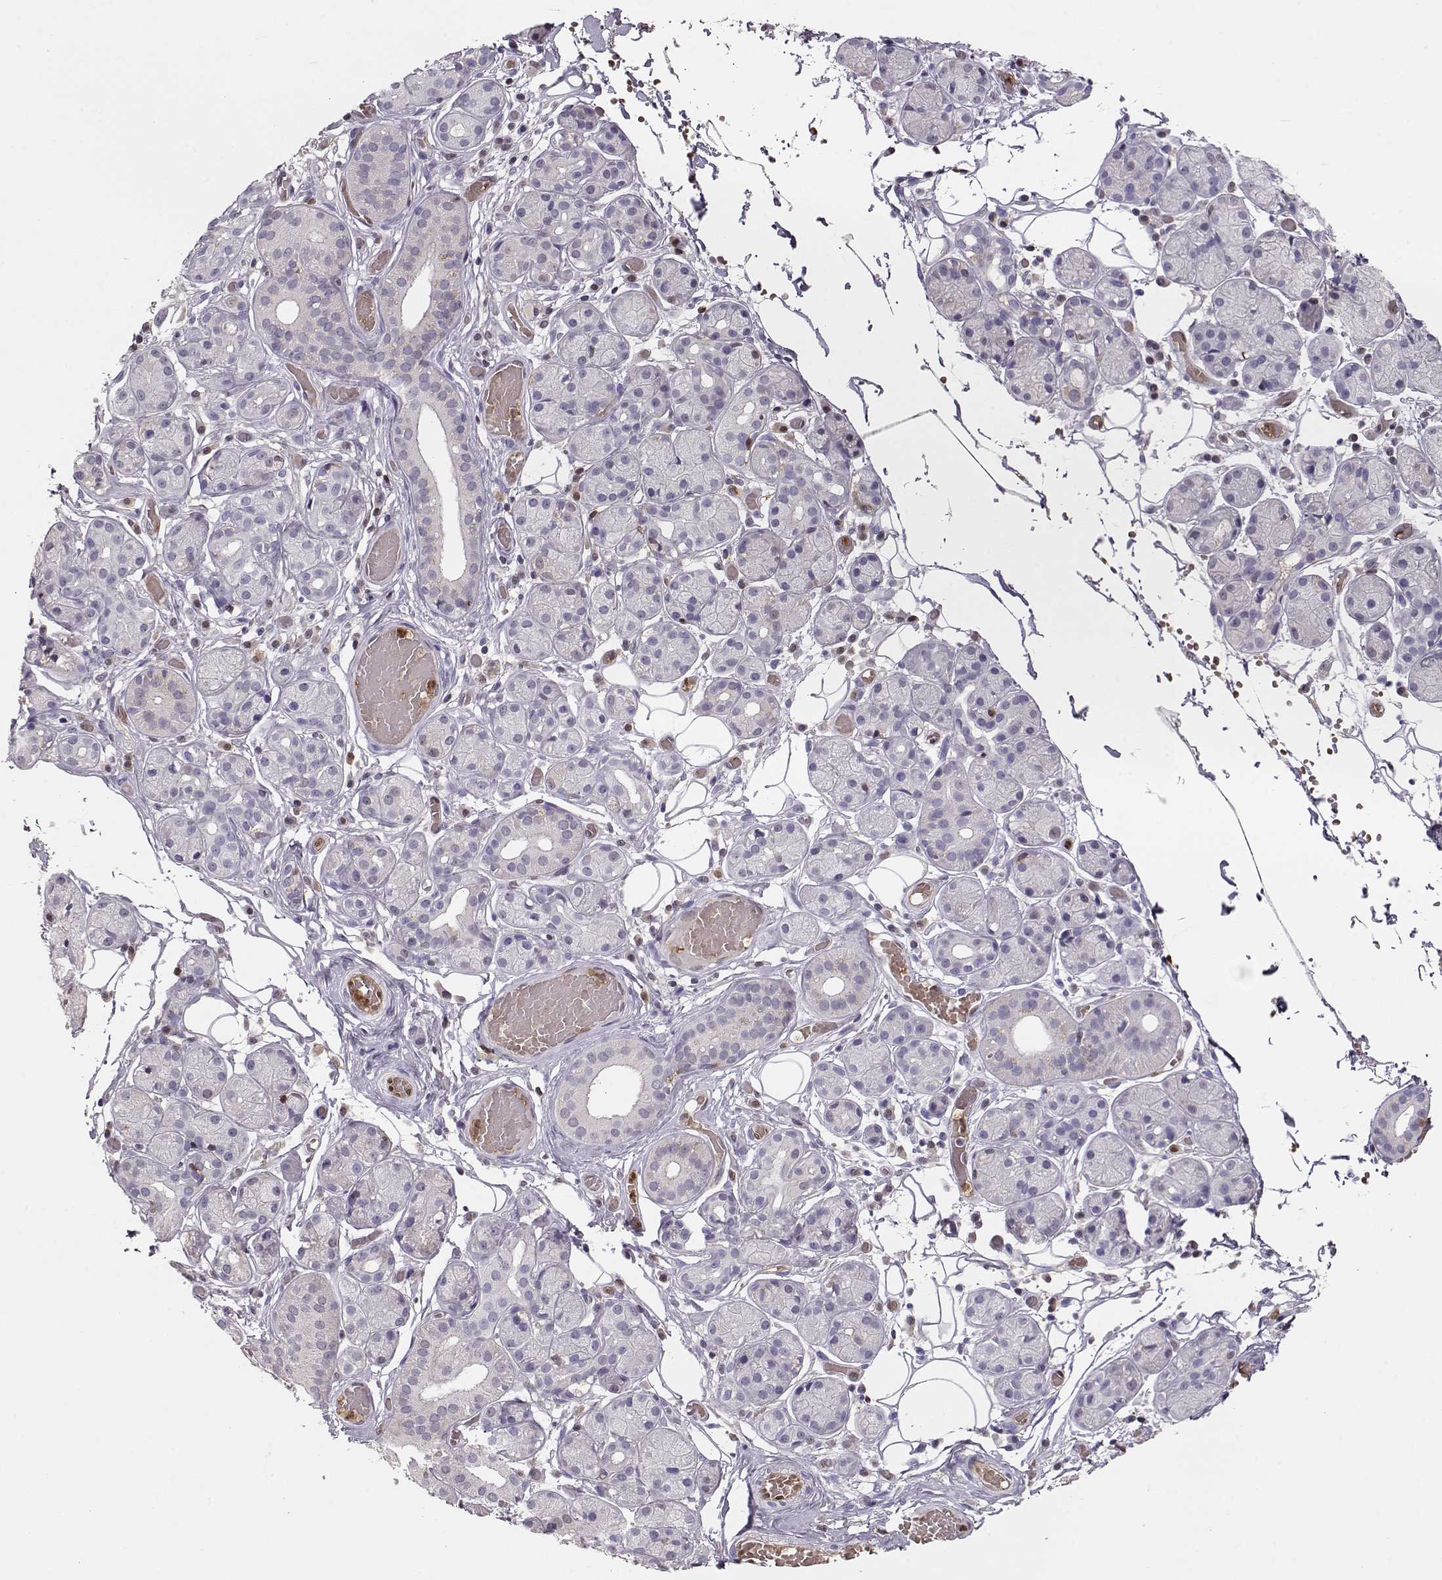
{"staining": {"intensity": "negative", "quantity": "none", "location": "none"}, "tissue": "salivary gland", "cell_type": "Glandular cells", "image_type": "normal", "snomed": [{"axis": "morphology", "description": "Normal tissue, NOS"}, {"axis": "topography", "description": "Salivary gland"}, {"axis": "topography", "description": "Peripheral nerve tissue"}], "caption": "DAB immunohistochemical staining of unremarkable salivary gland shows no significant positivity in glandular cells.", "gene": "PNP", "patient": {"sex": "male", "age": 71}}